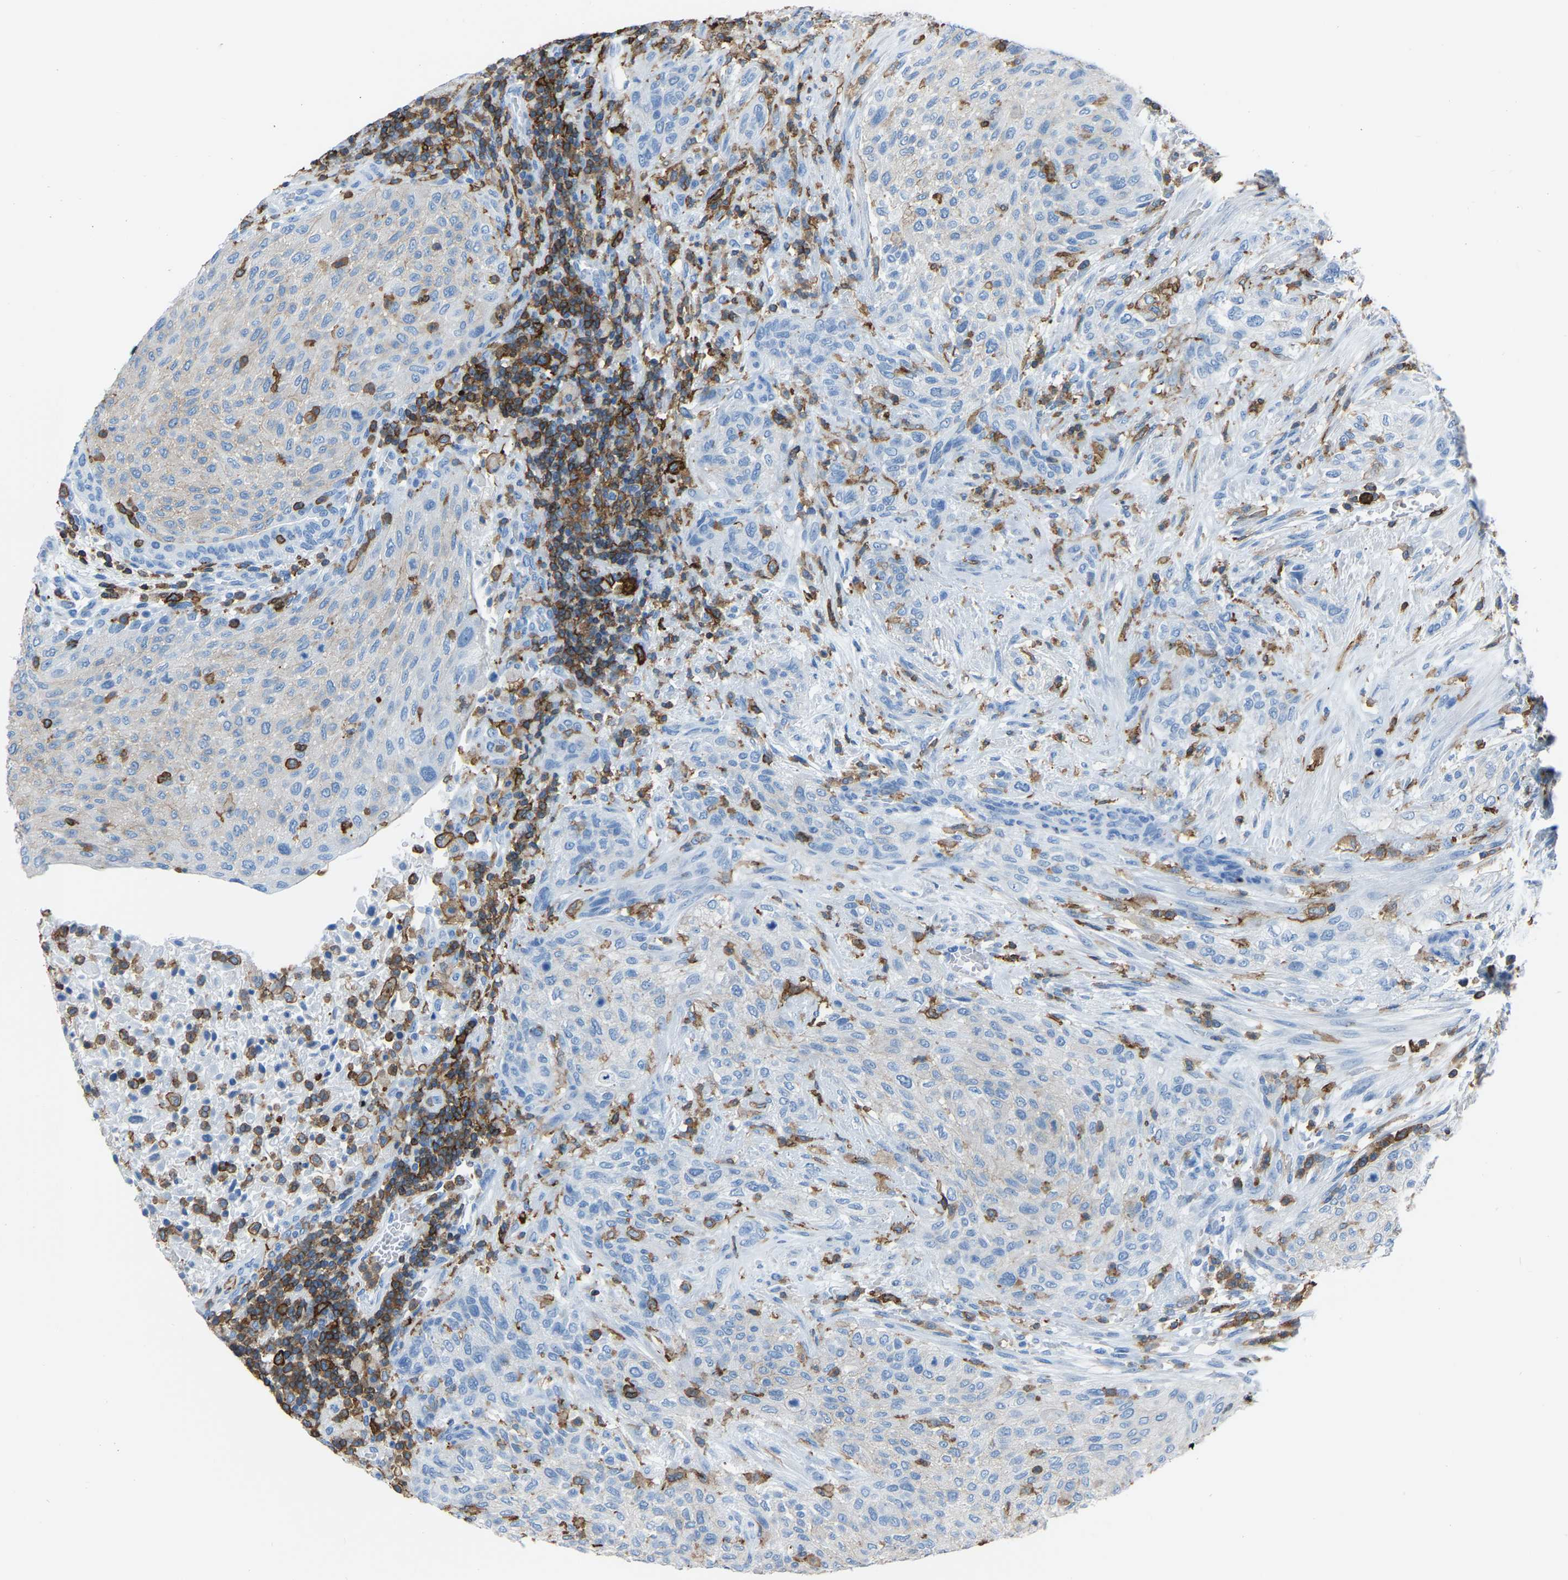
{"staining": {"intensity": "weak", "quantity": "<25%", "location": "cytoplasmic/membranous"}, "tissue": "urothelial cancer", "cell_type": "Tumor cells", "image_type": "cancer", "snomed": [{"axis": "morphology", "description": "Urothelial carcinoma, Low grade"}, {"axis": "morphology", "description": "Urothelial carcinoma, High grade"}, {"axis": "topography", "description": "Urinary bladder"}], "caption": "The histopathology image demonstrates no staining of tumor cells in urothelial cancer.", "gene": "LSP1", "patient": {"sex": "male", "age": 35}}